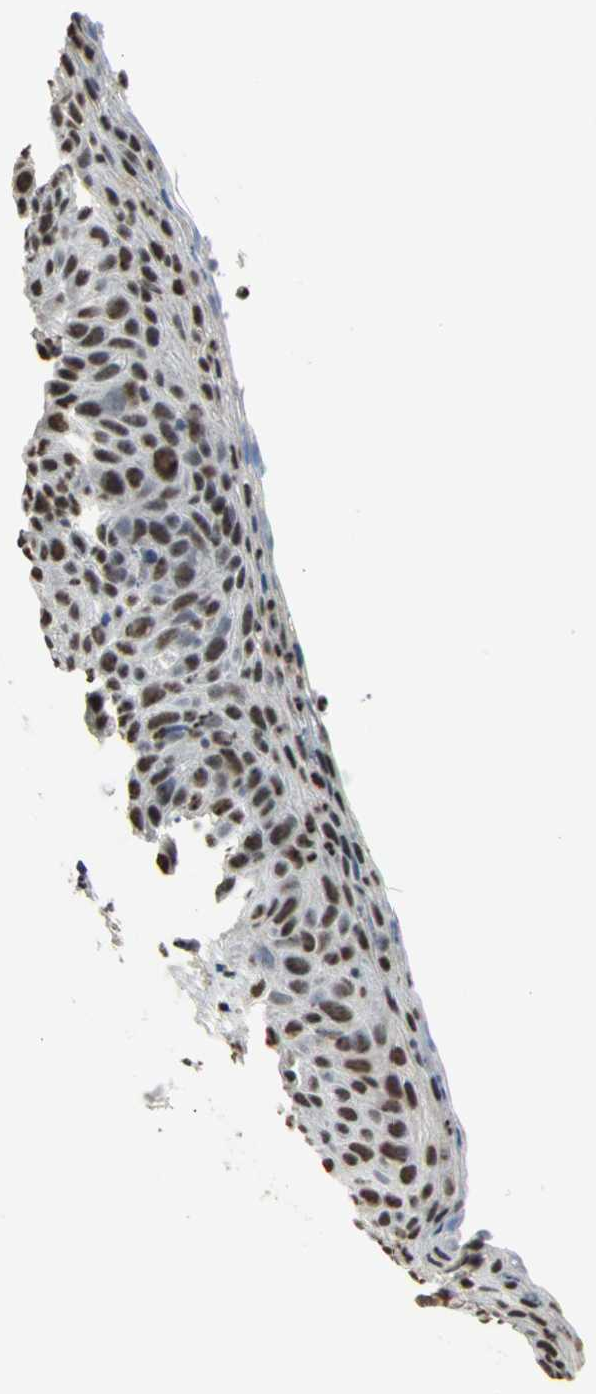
{"staining": {"intensity": "moderate", "quantity": ">75%", "location": "nuclear"}, "tissue": "skin cancer", "cell_type": "Tumor cells", "image_type": "cancer", "snomed": [{"axis": "morphology", "description": "Squamous cell carcinoma, NOS"}, {"axis": "topography", "description": "Skin"}], "caption": "Protein staining reveals moderate nuclear staining in approximately >75% of tumor cells in skin cancer. The protein is shown in brown color, while the nuclei are stained blue.", "gene": "CCDC88C", "patient": {"sex": "male", "age": 87}}